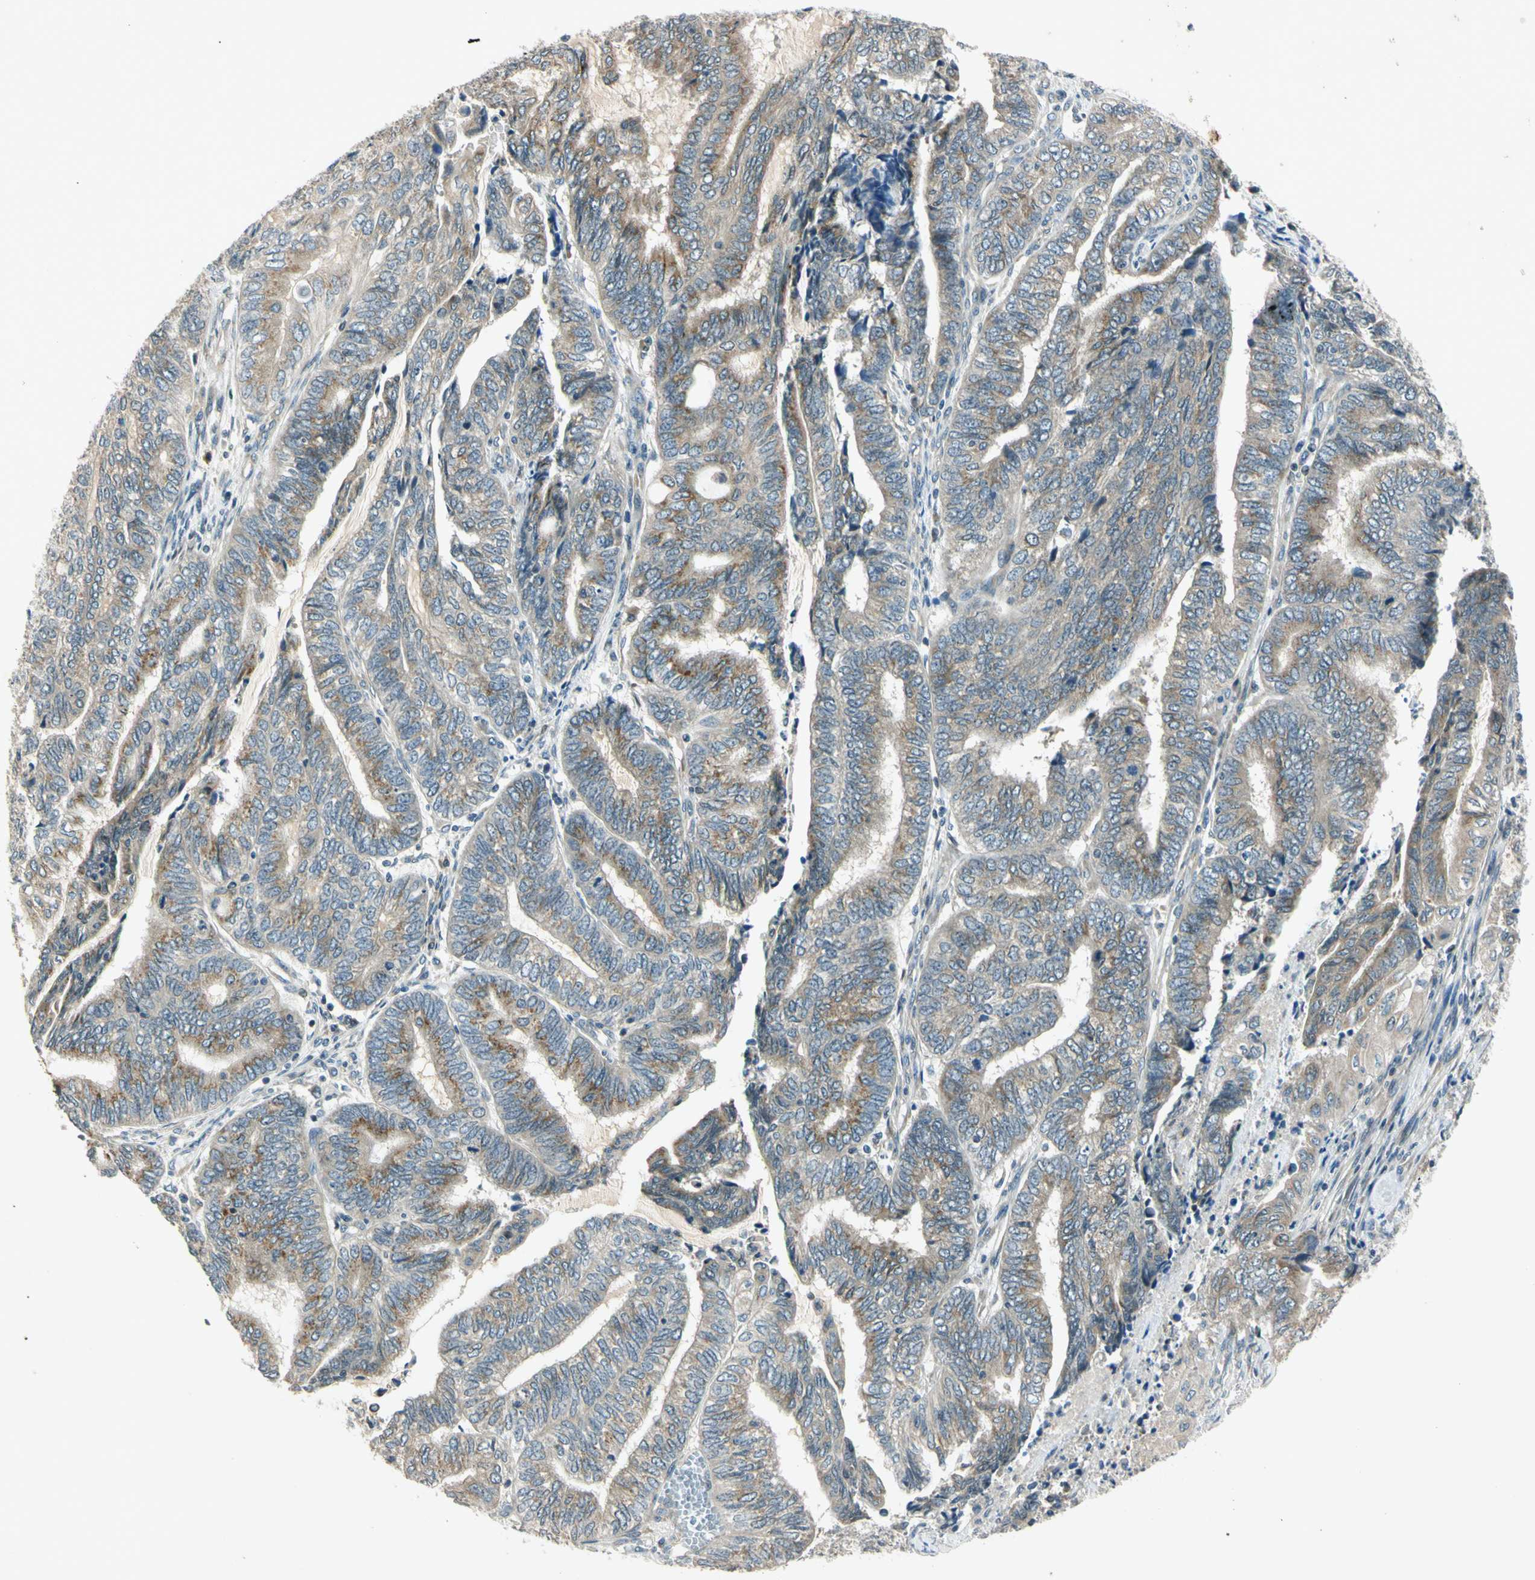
{"staining": {"intensity": "moderate", "quantity": "25%-75%", "location": "cytoplasmic/membranous"}, "tissue": "endometrial cancer", "cell_type": "Tumor cells", "image_type": "cancer", "snomed": [{"axis": "morphology", "description": "Adenocarcinoma, NOS"}, {"axis": "topography", "description": "Uterus"}, {"axis": "topography", "description": "Endometrium"}], "caption": "Immunohistochemistry (IHC) of human adenocarcinoma (endometrial) exhibits medium levels of moderate cytoplasmic/membranous positivity in about 25%-75% of tumor cells. Nuclei are stained in blue.", "gene": "RPS6KB2", "patient": {"sex": "female", "age": 70}}